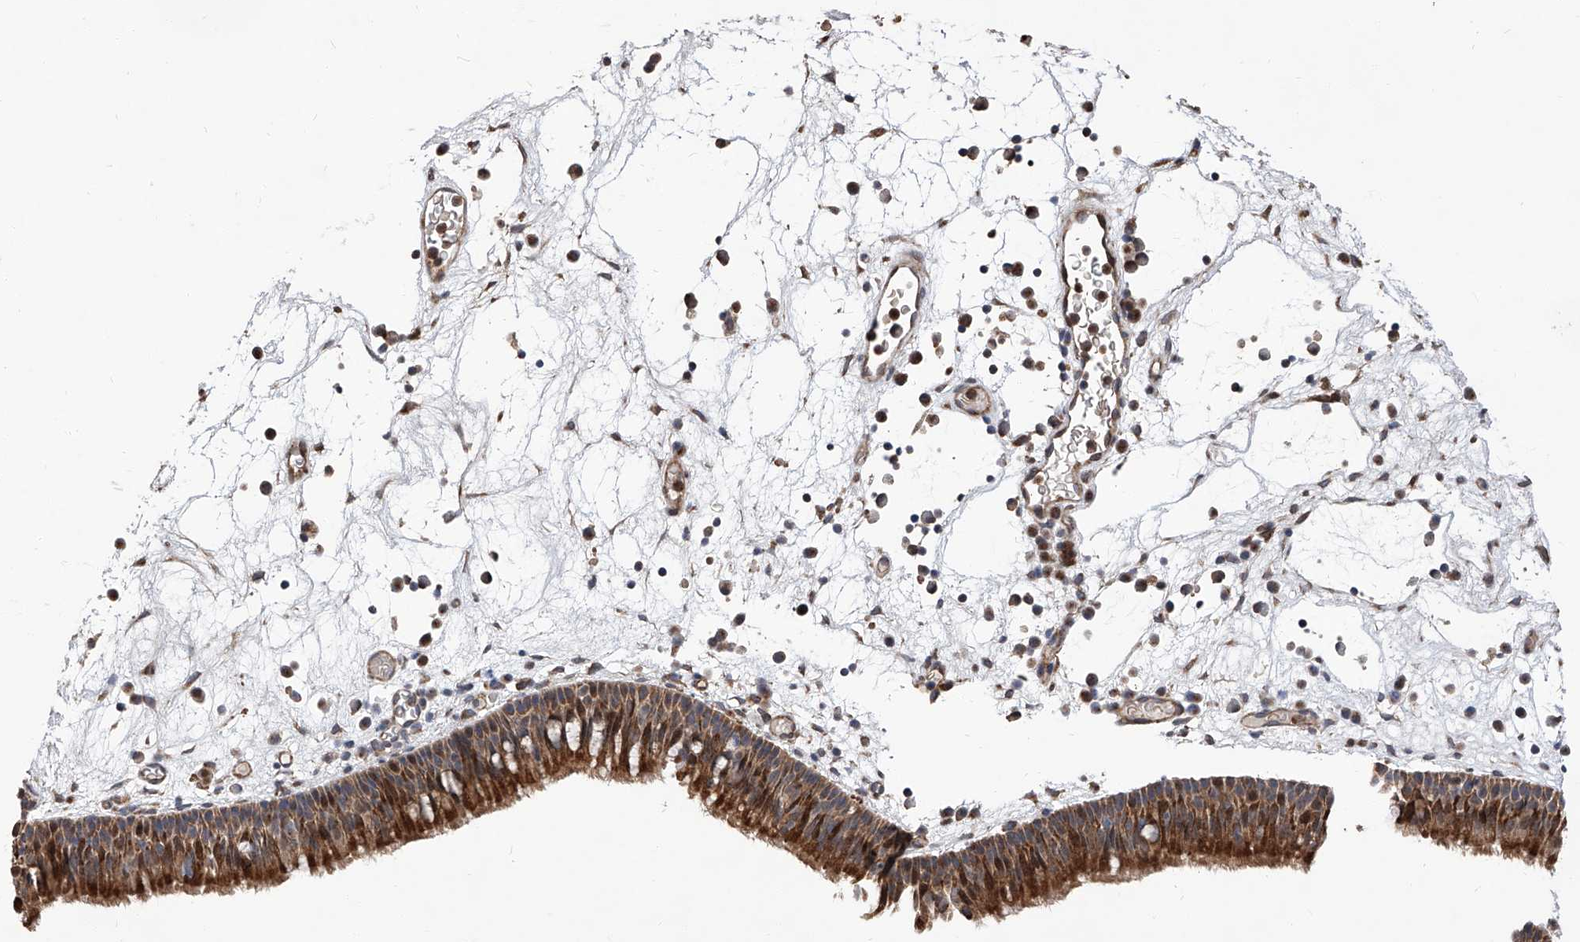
{"staining": {"intensity": "strong", "quantity": ">75%", "location": "cytoplasmic/membranous"}, "tissue": "nasopharynx", "cell_type": "Respiratory epithelial cells", "image_type": "normal", "snomed": [{"axis": "morphology", "description": "Normal tissue, NOS"}, {"axis": "morphology", "description": "Inflammation, NOS"}, {"axis": "morphology", "description": "Malignant melanoma, Metastatic site"}, {"axis": "topography", "description": "Nasopharynx"}], "caption": "Normal nasopharynx was stained to show a protein in brown. There is high levels of strong cytoplasmic/membranous staining in approximately >75% of respiratory epithelial cells. (DAB IHC, brown staining for protein, blue staining for nuclei).", "gene": "FARP2", "patient": {"sex": "male", "age": 70}}